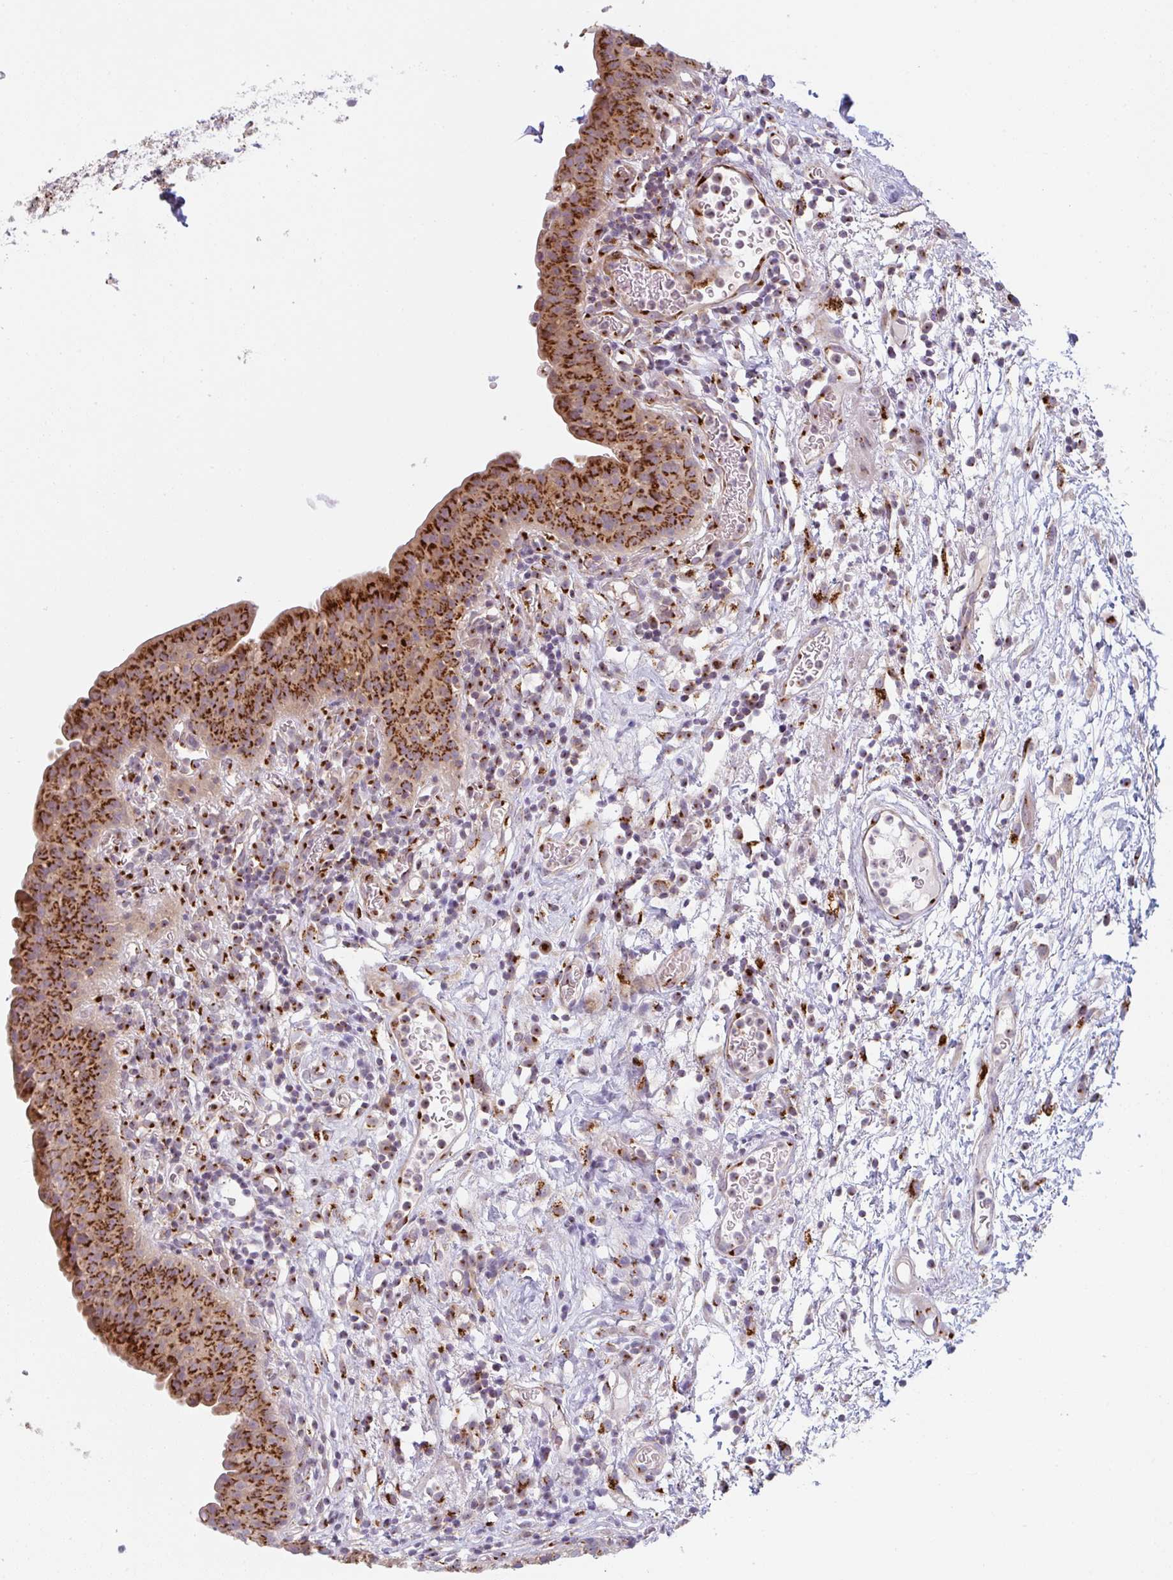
{"staining": {"intensity": "strong", "quantity": ">75%", "location": "cytoplasmic/membranous"}, "tissue": "urinary bladder", "cell_type": "Urothelial cells", "image_type": "normal", "snomed": [{"axis": "morphology", "description": "Normal tissue, NOS"}, {"axis": "morphology", "description": "Inflammation, NOS"}, {"axis": "topography", "description": "Urinary bladder"}], "caption": "Unremarkable urinary bladder demonstrates strong cytoplasmic/membranous staining in about >75% of urothelial cells Immunohistochemistry stains the protein in brown and the nuclei are stained blue..", "gene": "GVQW3", "patient": {"sex": "male", "age": 57}}